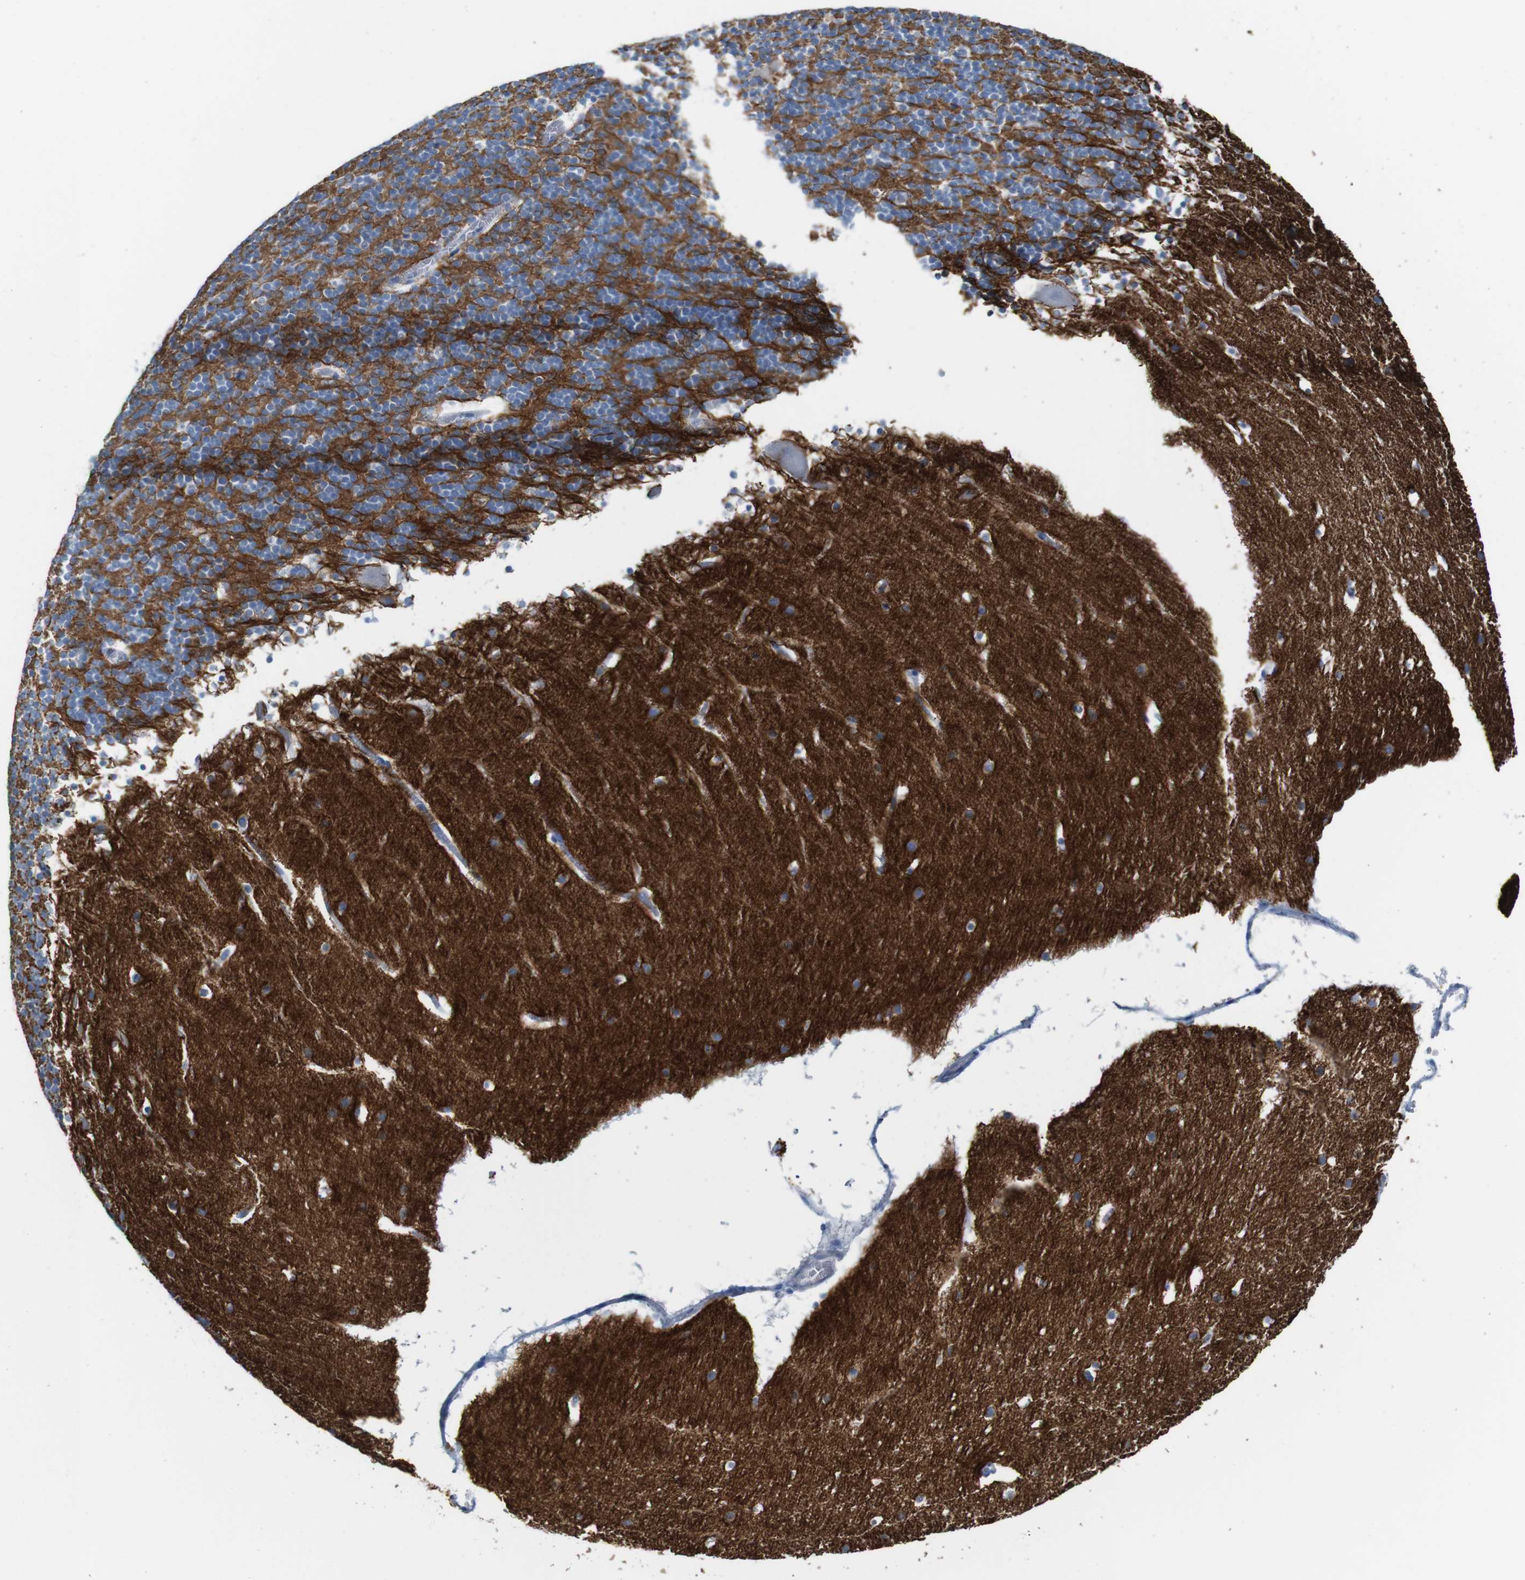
{"staining": {"intensity": "negative", "quantity": "none", "location": "none"}, "tissue": "cerebellum", "cell_type": "Cells in granular layer", "image_type": "normal", "snomed": [{"axis": "morphology", "description": "Normal tissue, NOS"}, {"axis": "topography", "description": "Cerebellum"}], "caption": "Immunohistochemistry micrograph of unremarkable cerebellum: cerebellum stained with DAB (3,3'-diaminobenzidine) shows no significant protein positivity in cells in granular layer.", "gene": "IGSF8", "patient": {"sex": "male", "age": 45}}